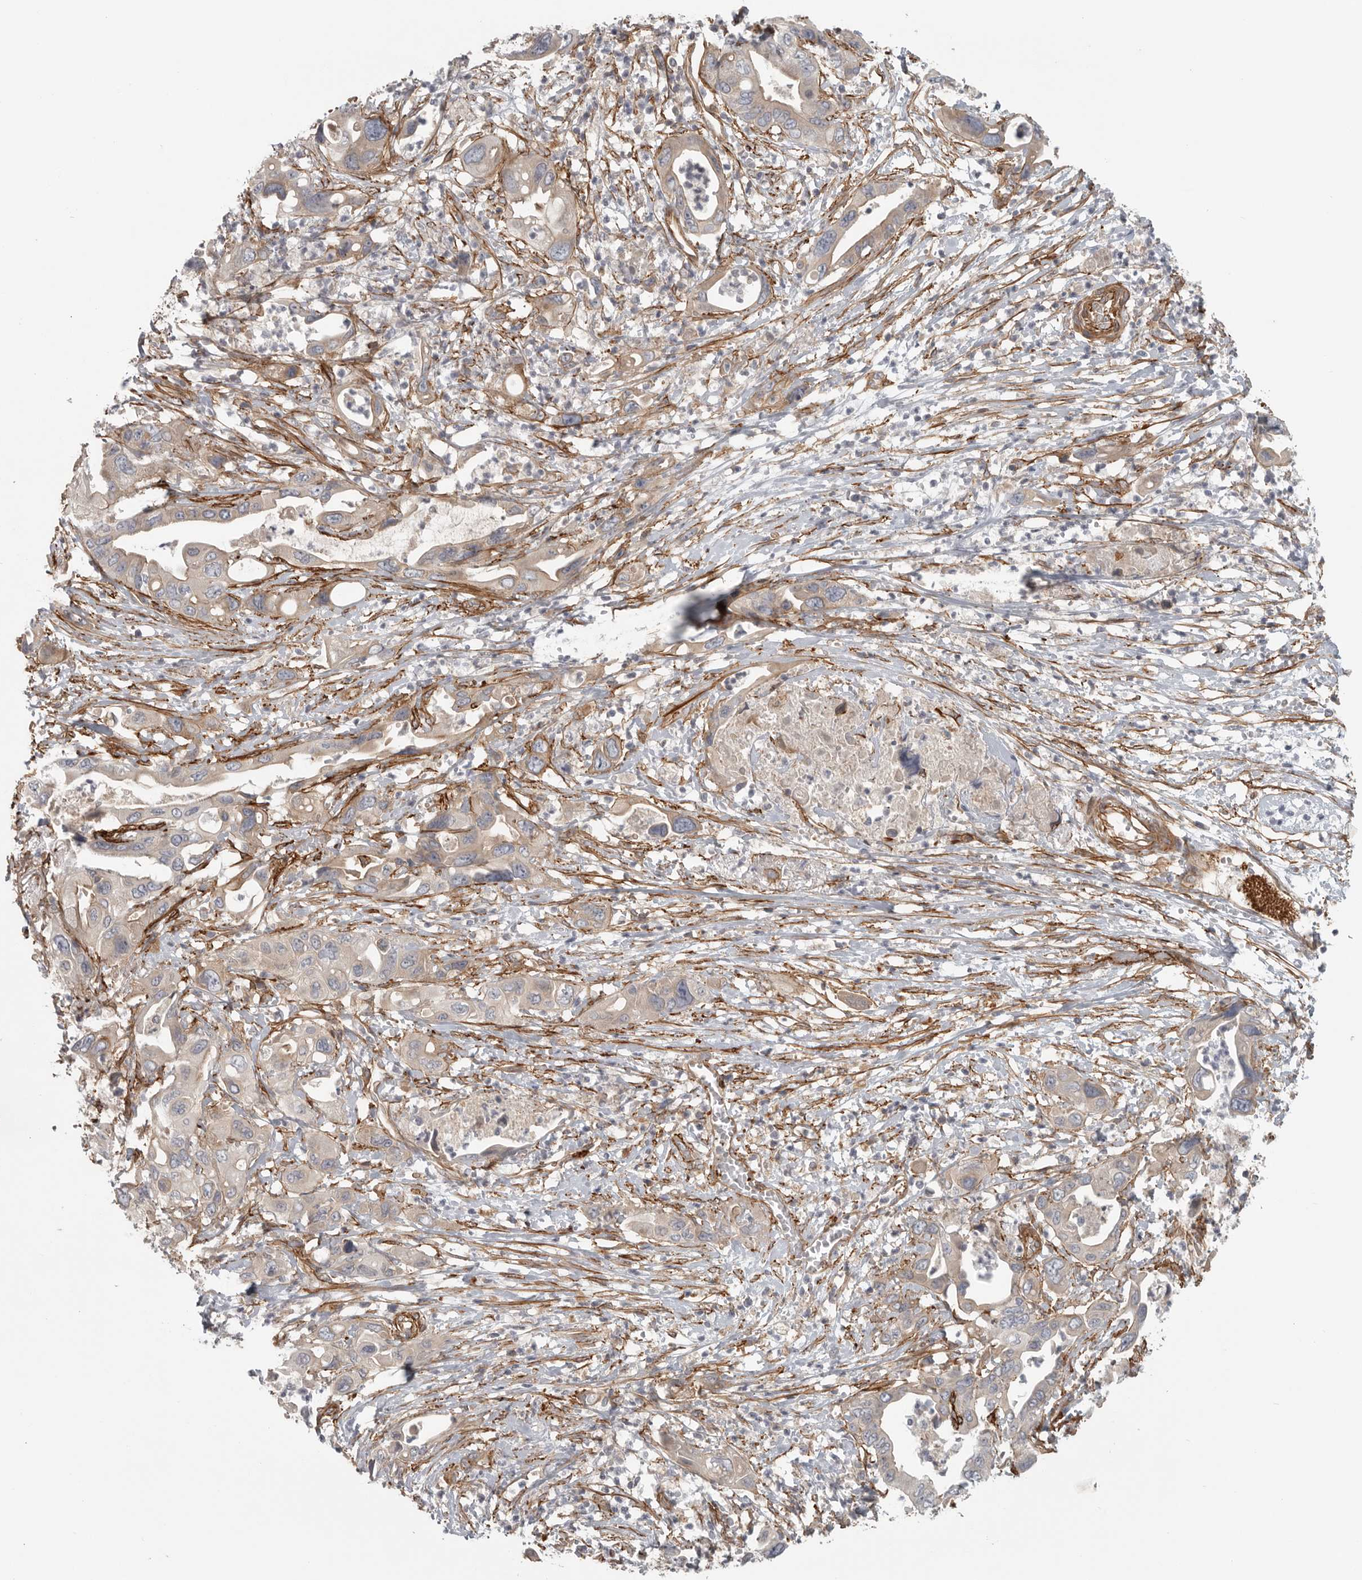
{"staining": {"intensity": "weak", "quantity": "<25%", "location": "cytoplasmic/membranous"}, "tissue": "pancreatic cancer", "cell_type": "Tumor cells", "image_type": "cancer", "snomed": [{"axis": "morphology", "description": "Adenocarcinoma, NOS"}, {"axis": "topography", "description": "Pancreas"}], "caption": "This photomicrograph is of pancreatic cancer (adenocarcinoma) stained with IHC to label a protein in brown with the nuclei are counter-stained blue. There is no staining in tumor cells.", "gene": "LONRF1", "patient": {"sex": "male", "age": 66}}